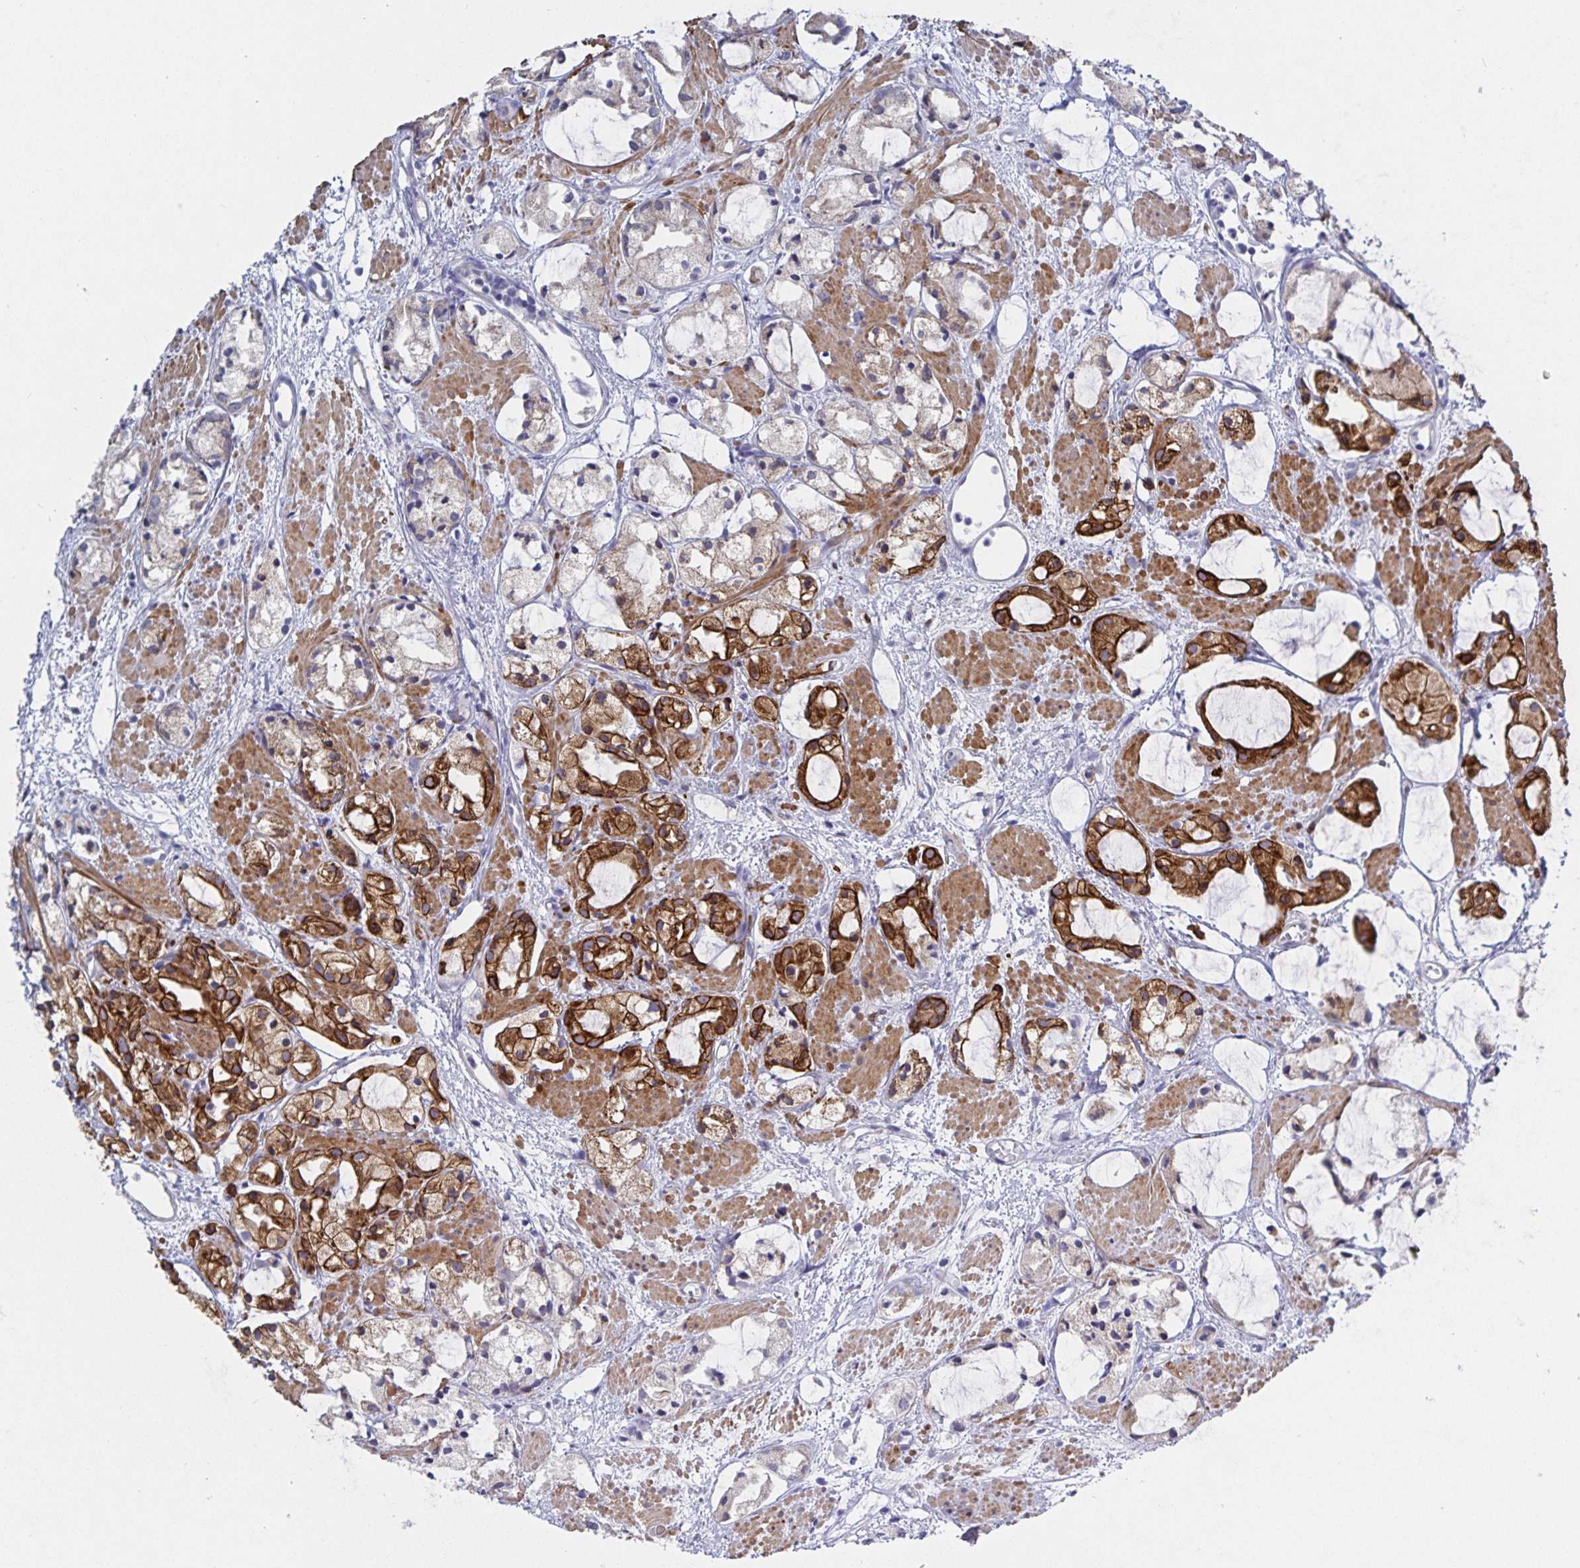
{"staining": {"intensity": "strong", "quantity": "<25%", "location": "cytoplasmic/membranous"}, "tissue": "prostate cancer", "cell_type": "Tumor cells", "image_type": "cancer", "snomed": [{"axis": "morphology", "description": "Adenocarcinoma, High grade"}, {"axis": "topography", "description": "Prostate"}], "caption": "The immunohistochemical stain shows strong cytoplasmic/membranous positivity in tumor cells of prostate adenocarcinoma (high-grade) tissue. The protein of interest is shown in brown color, while the nuclei are stained blue.", "gene": "ZIK1", "patient": {"sex": "male", "age": 85}}